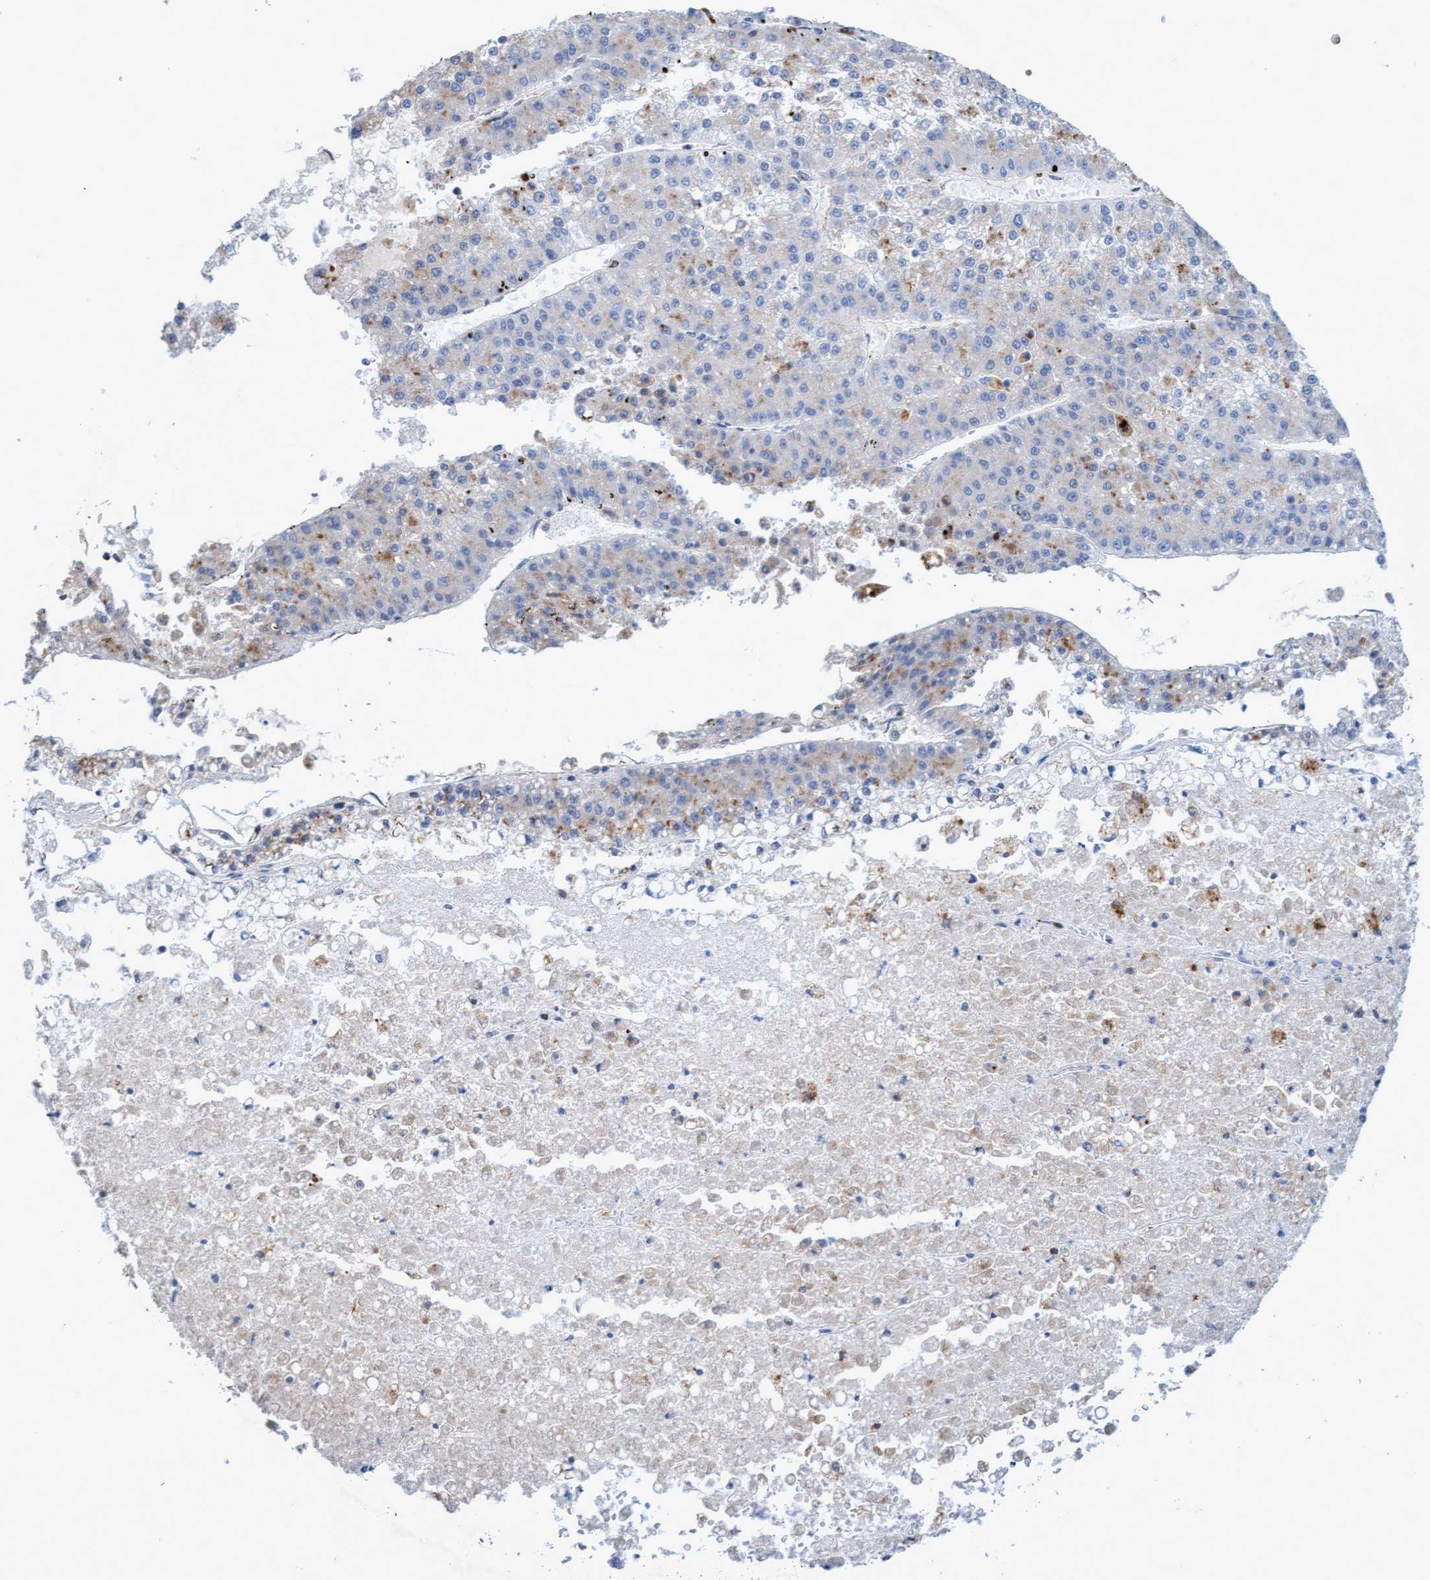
{"staining": {"intensity": "moderate", "quantity": "25%-75%", "location": "cytoplasmic/membranous"}, "tissue": "liver cancer", "cell_type": "Tumor cells", "image_type": "cancer", "snomed": [{"axis": "morphology", "description": "Carcinoma, Hepatocellular, NOS"}, {"axis": "topography", "description": "Liver"}], "caption": "Approximately 25%-75% of tumor cells in human liver cancer (hepatocellular carcinoma) reveal moderate cytoplasmic/membranous protein staining as visualized by brown immunohistochemical staining.", "gene": "SGSH", "patient": {"sex": "female", "age": 73}}